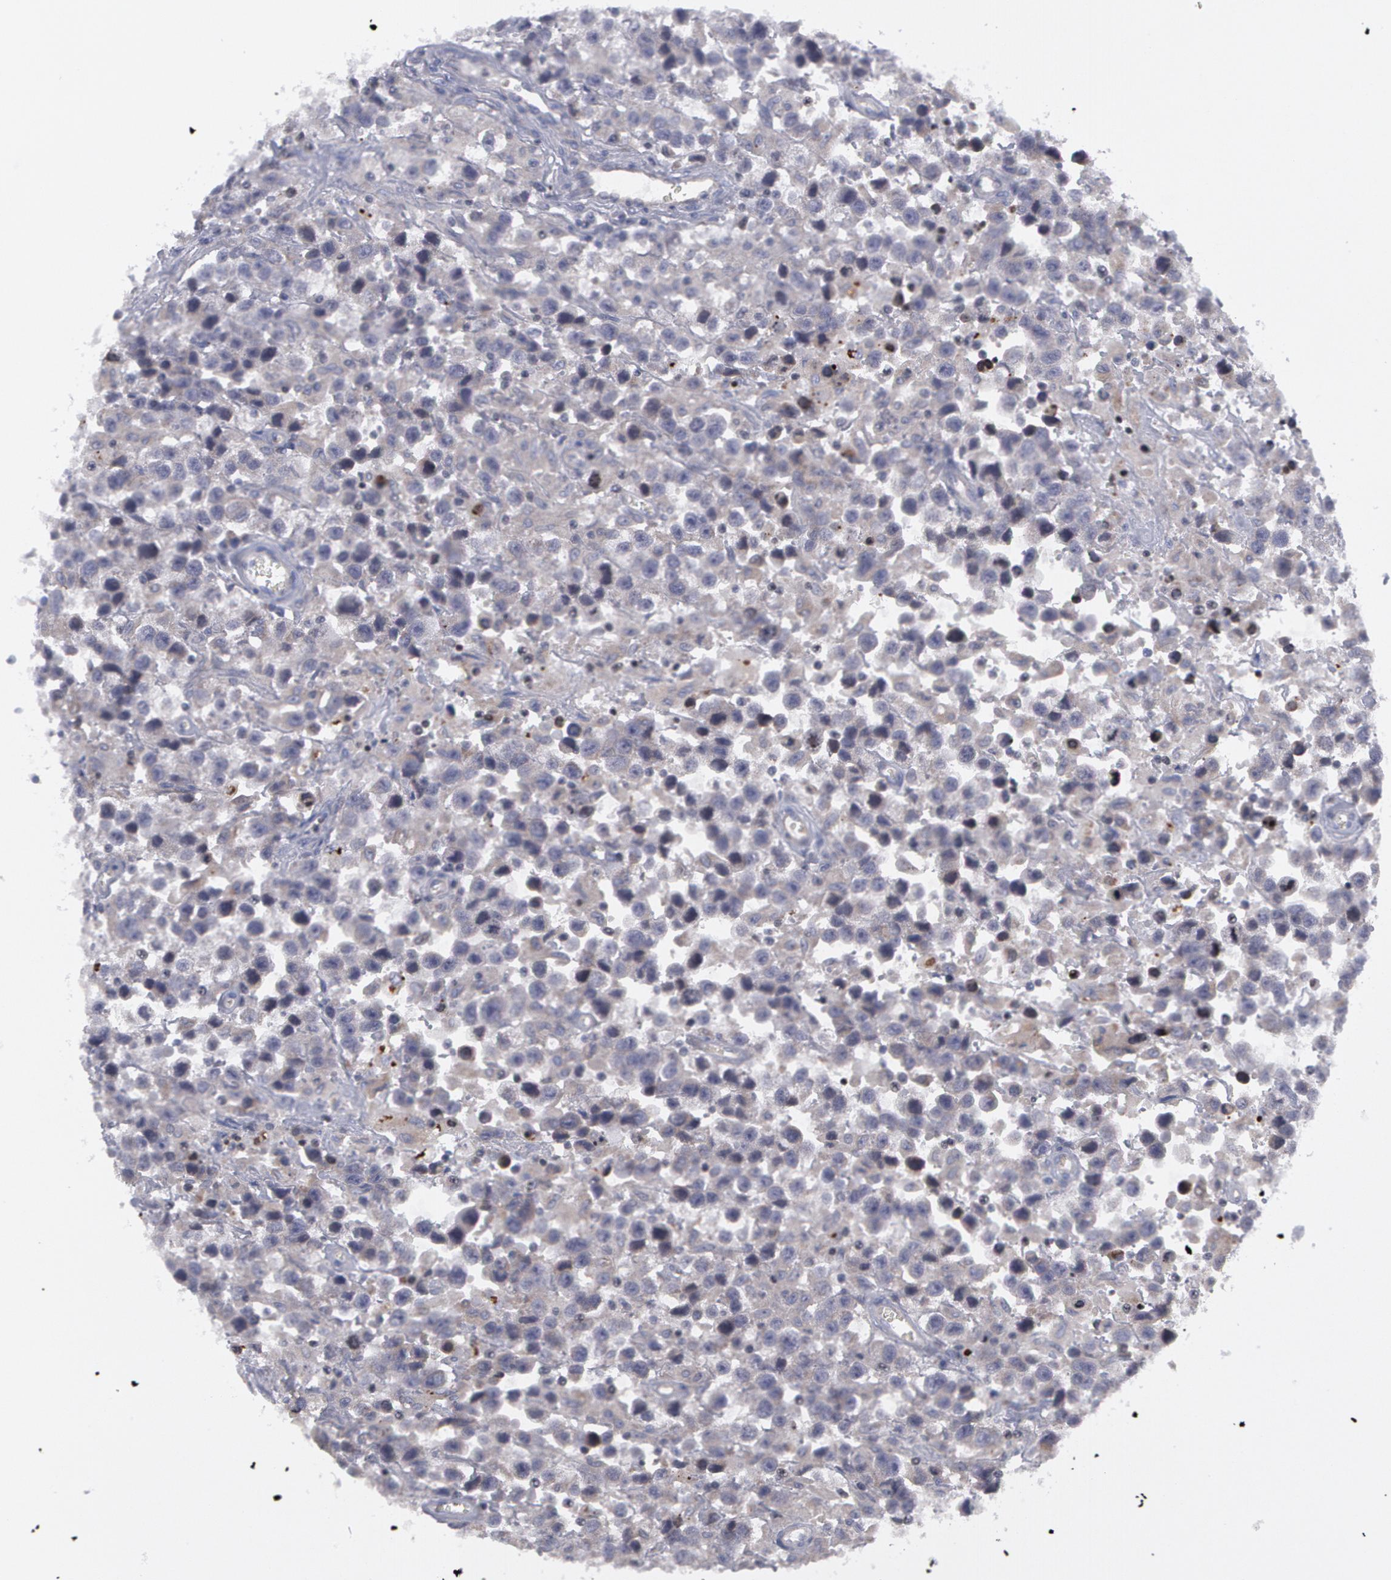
{"staining": {"intensity": "negative", "quantity": "none", "location": "none"}, "tissue": "testis cancer", "cell_type": "Tumor cells", "image_type": "cancer", "snomed": [{"axis": "morphology", "description": "Seminoma, NOS"}, {"axis": "topography", "description": "Testis"}], "caption": "This micrograph is of testis cancer (seminoma) stained with immunohistochemistry to label a protein in brown with the nuclei are counter-stained blue. There is no positivity in tumor cells.", "gene": "ERBB2", "patient": {"sex": "male", "age": 43}}